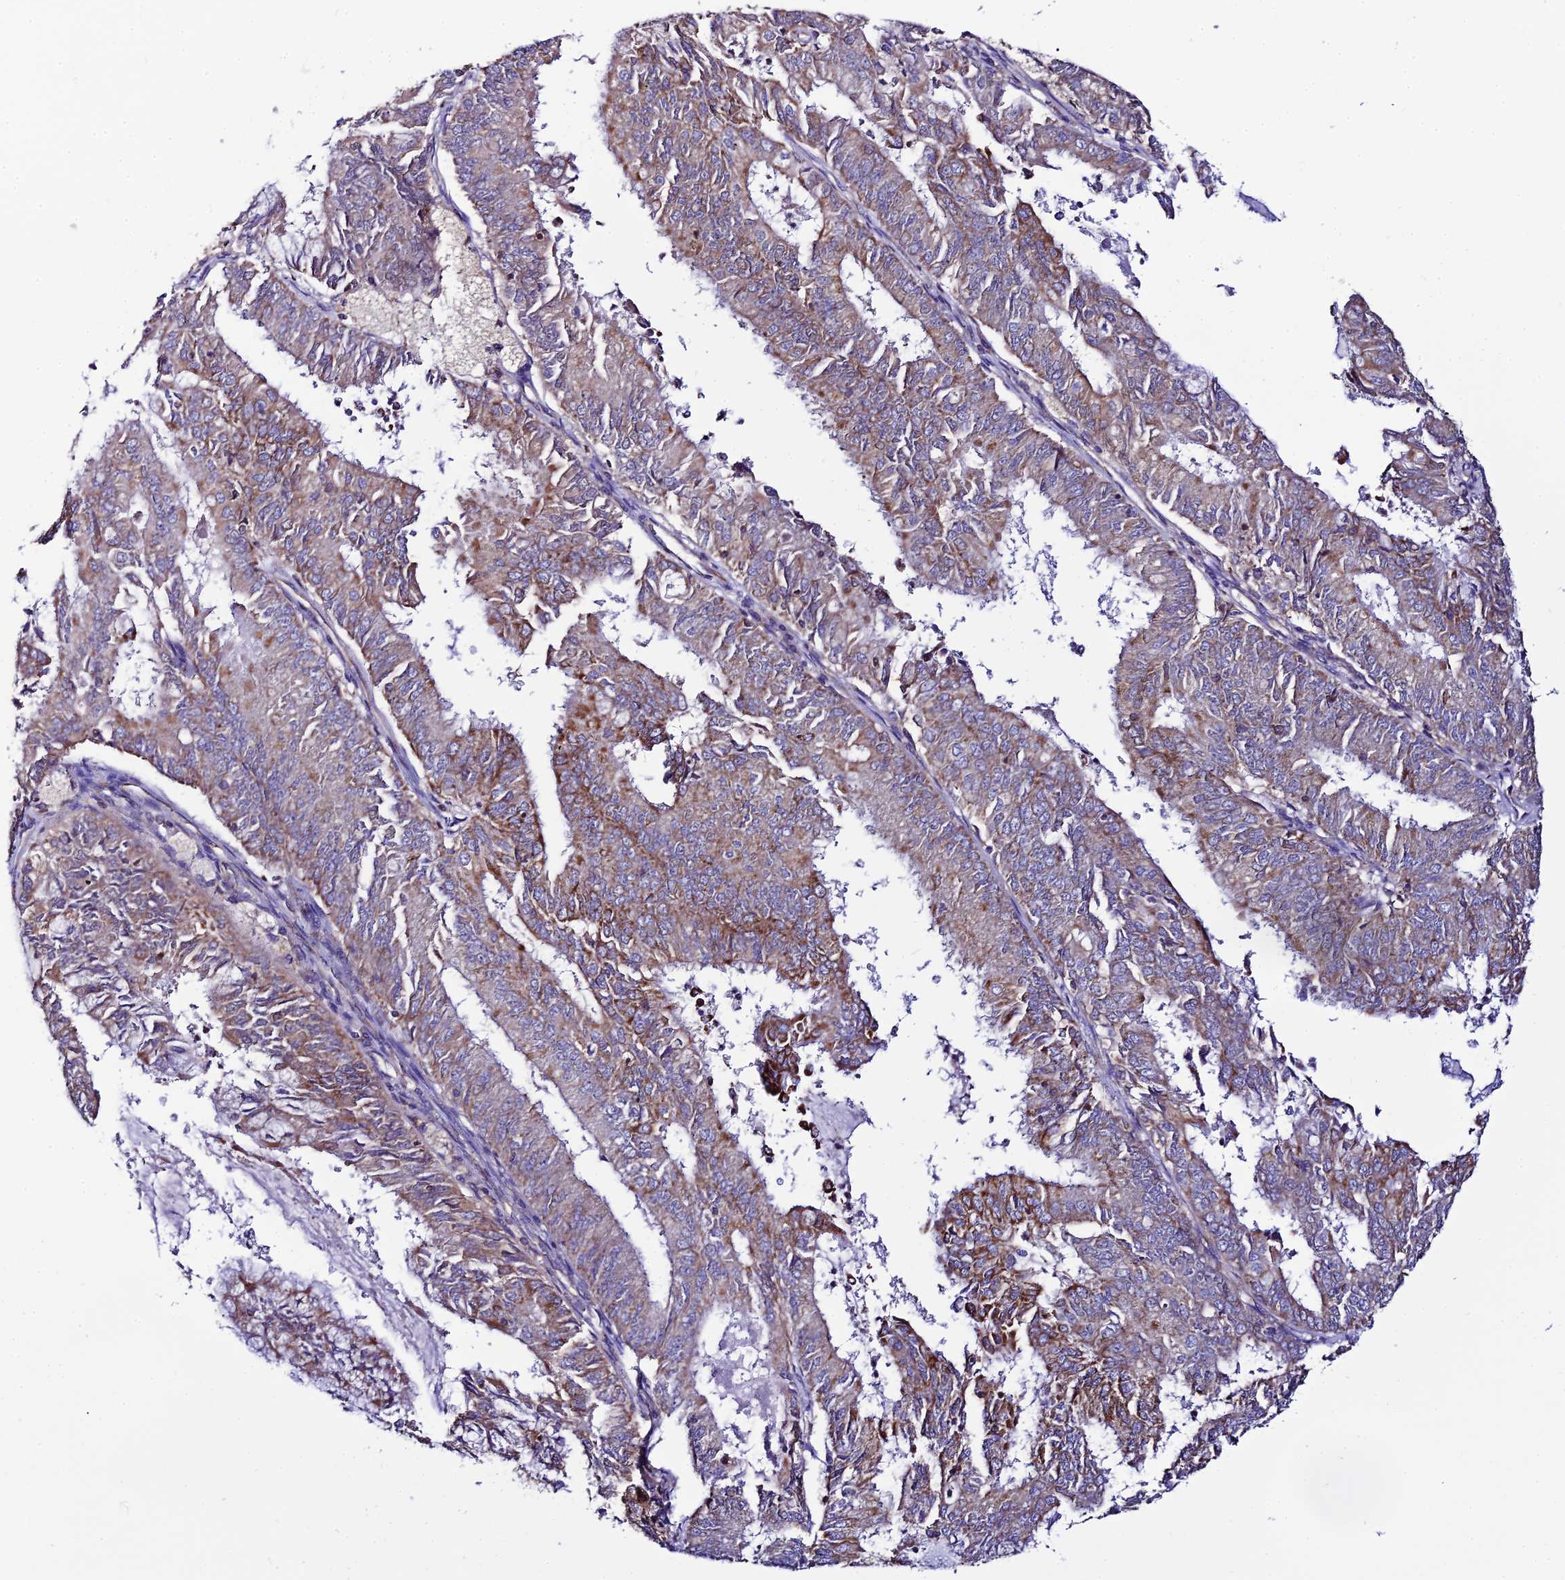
{"staining": {"intensity": "moderate", "quantity": "25%-75%", "location": "cytoplasmic/membranous"}, "tissue": "endometrial cancer", "cell_type": "Tumor cells", "image_type": "cancer", "snomed": [{"axis": "morphology", "description": "Adenocarcinoma, NOS"}, {"axis": "topography", "description": "Endometrium"}], "caption": "This photomicrograph exhibits immunohistochemistry (IHC) staining of endometrial cancer (adenocarcinoma), with medium moderate cytoplasmic/membranous staining in about 25%-75% of tumor cells.", "gene": "NIPSNAP3A", "patient": {"sex": "female", "age": 57}}